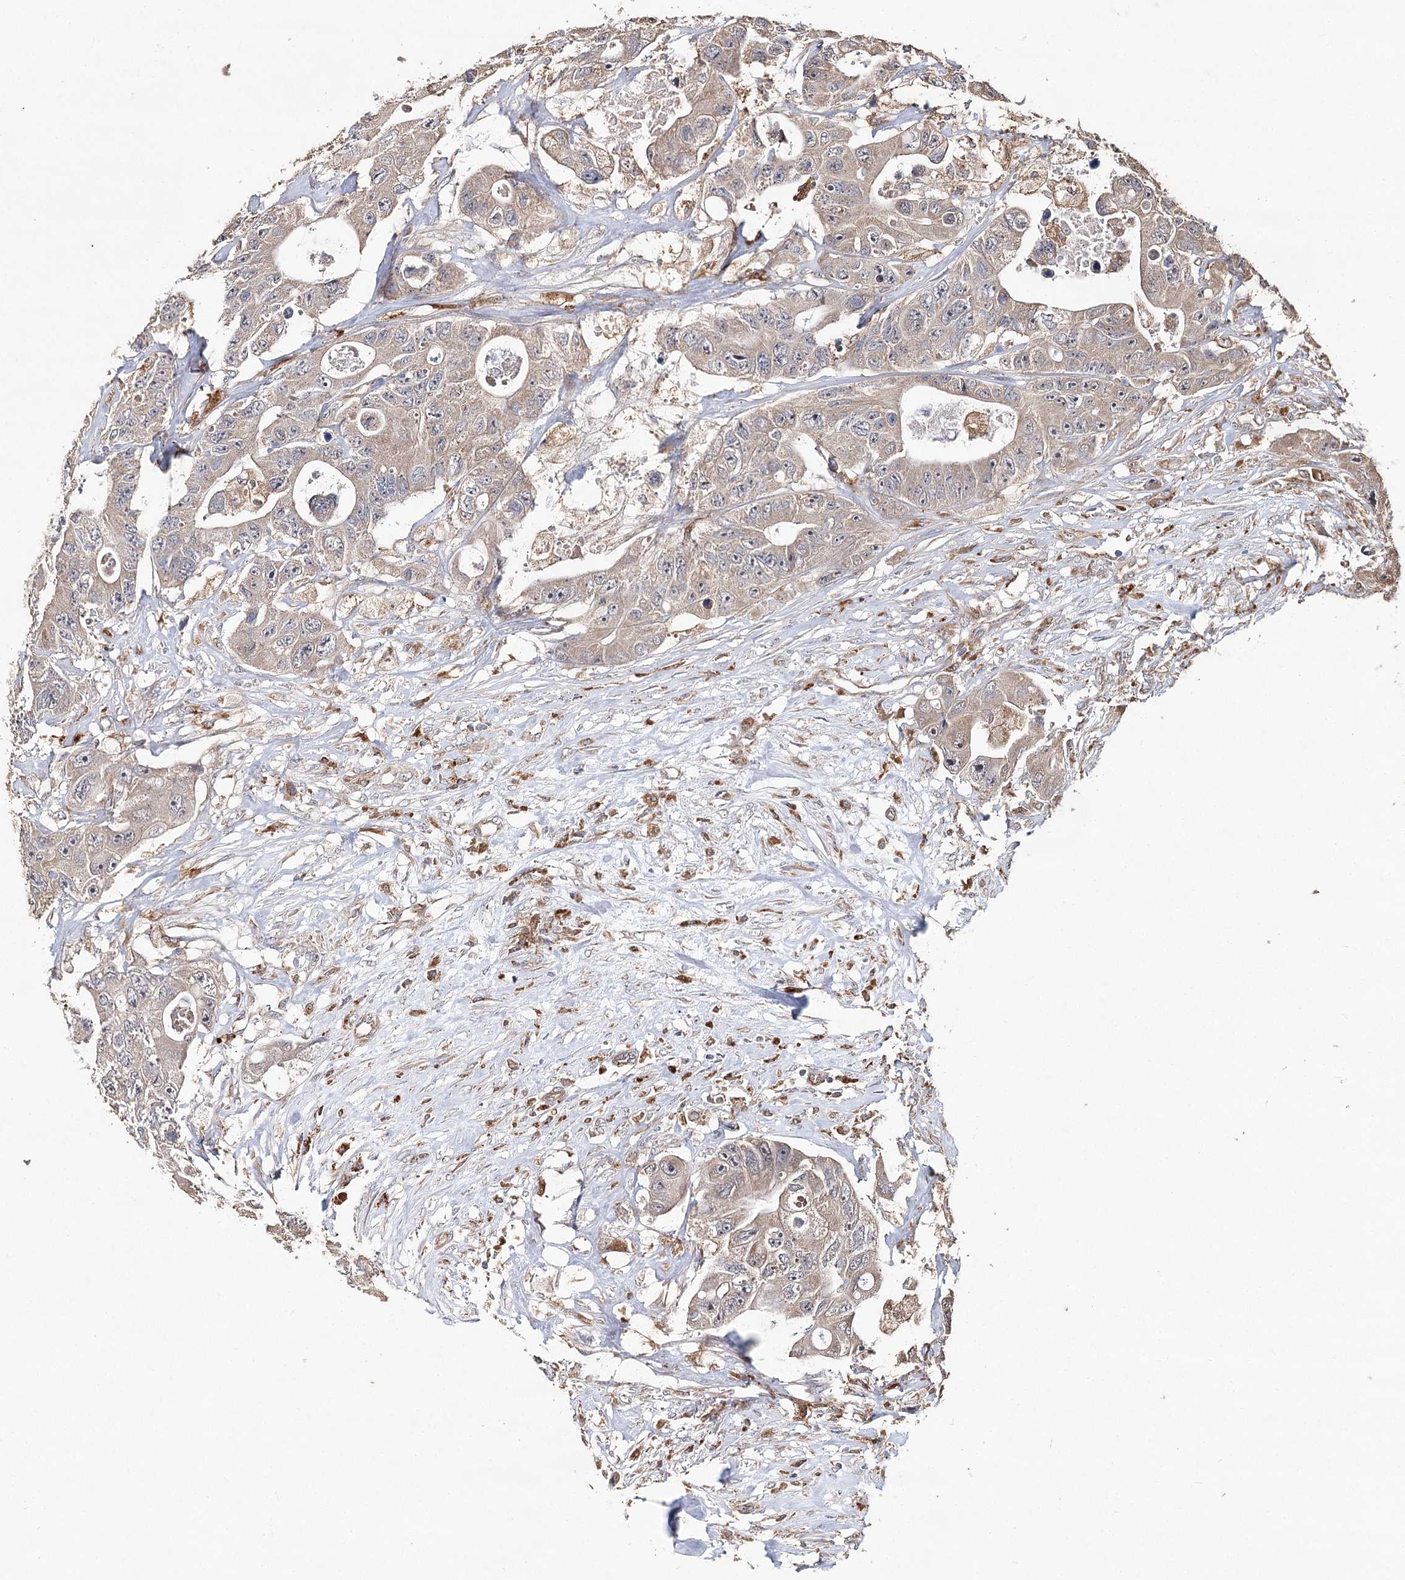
{"staining": {"intensity": "weak", "quantity": ">75%", "location": "cytoplasmic/membranous"}, "tissue": "colorectal cancer", "cell_type": "Tumor cells", "image_type": "cancer", "snomed": [{"axis": "morphology", "description": "Adenocarcinoma, NOS"}, {"axis": "topography", "description": "Colon"}], "caption": "The micrograph demonstrates immunohistochemical staining of colorectal cancer (adenocarcinoma). There is weak cytoplasmic/membranous positivity is identified in approximately >75% of tumor cells.", "gene": "DMXL1", "patient": {"sex": "female", "age": 46}}